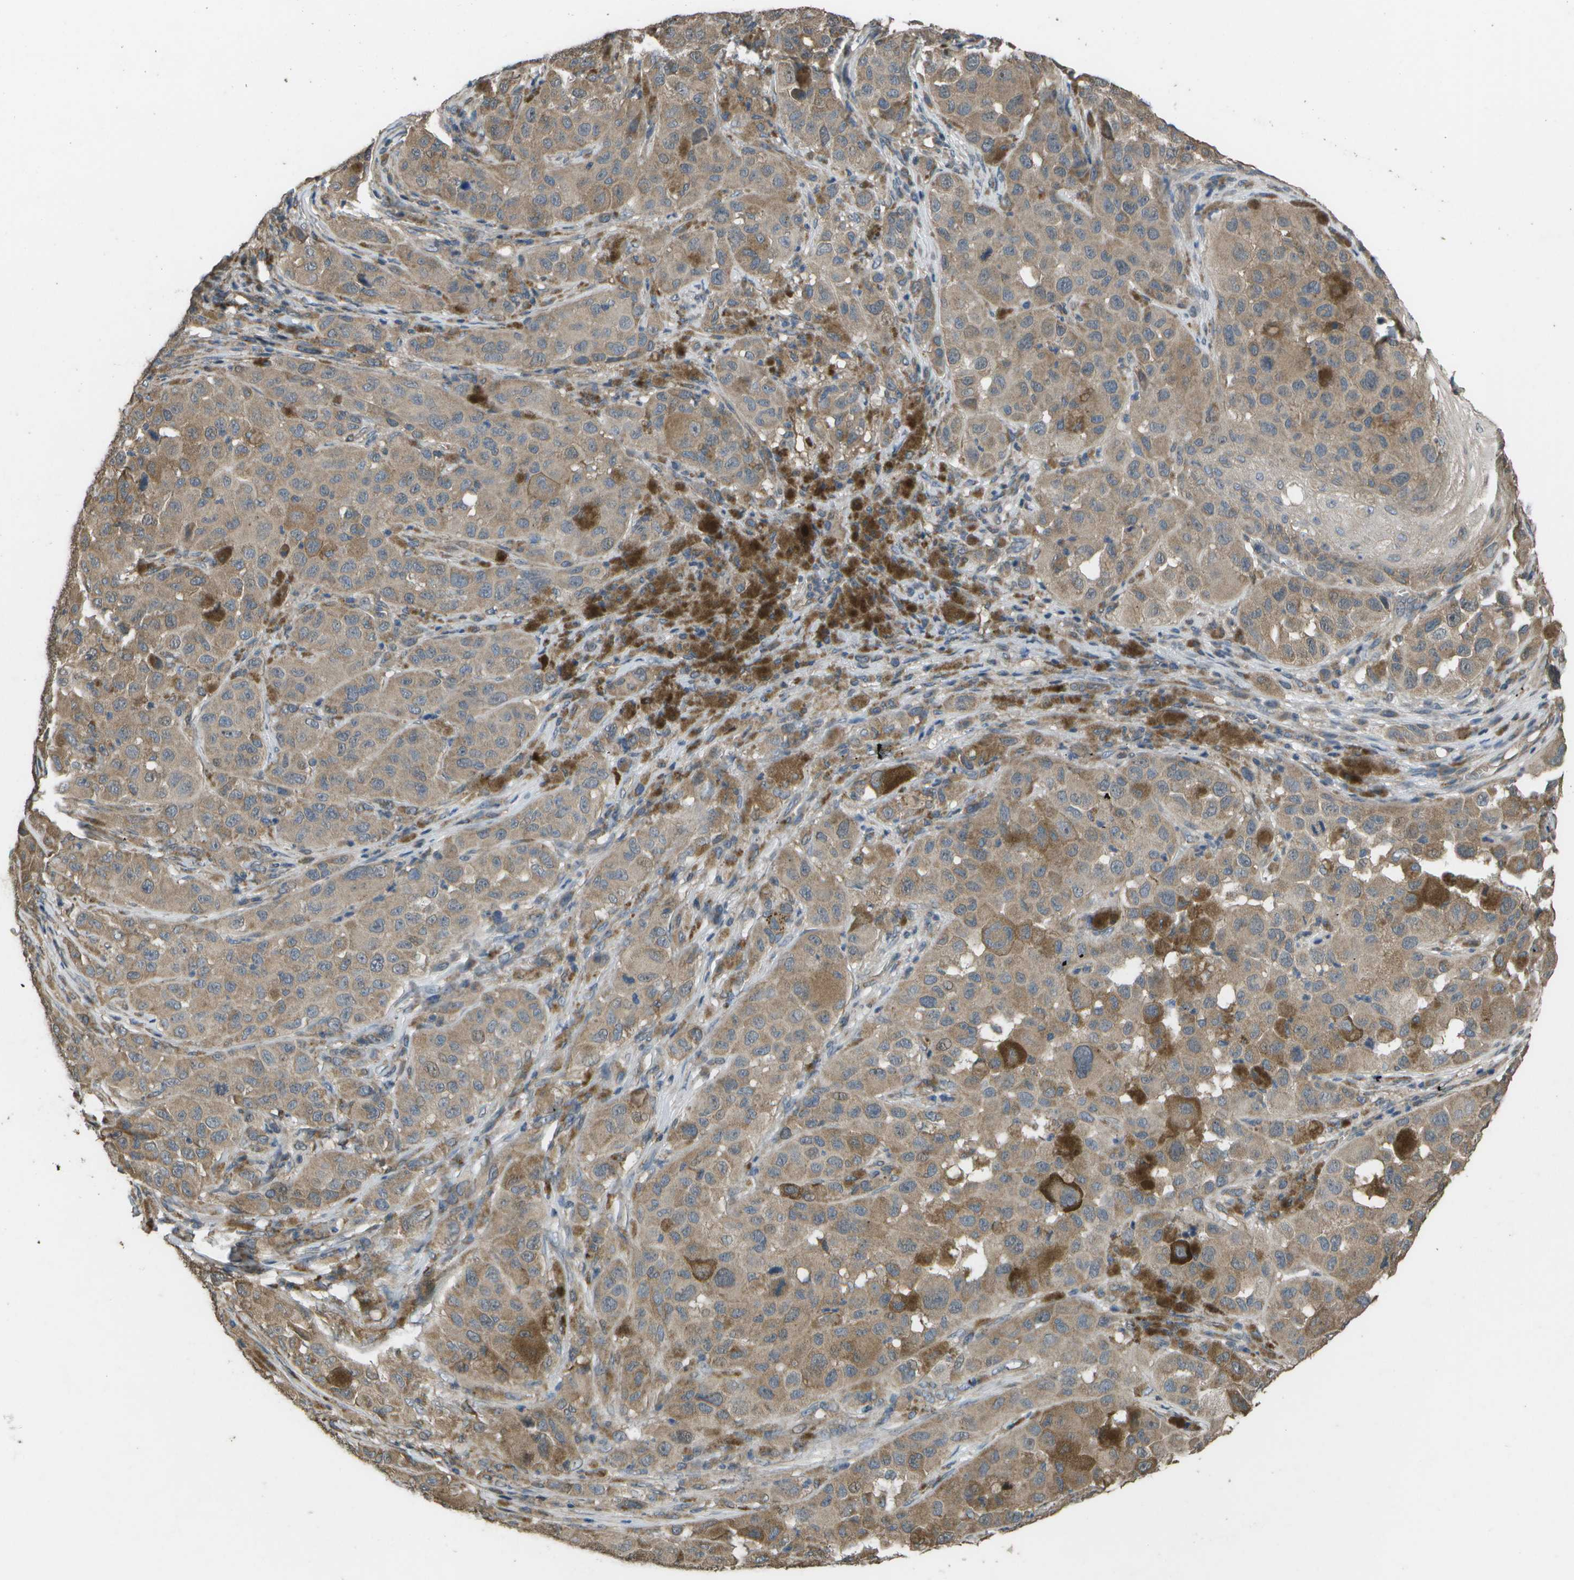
{"staining": {"intensity": "weak", "quantity": ">75%", "location": "cytoplasmic/membranous"}, "tissue": "melanoma", "cell_type": "Tumor cells", "image_type": "cancer", "snomed": [{"axis": "morphology", "description": "Malignant melanoma, NOS"}, {"axis": "topography", "description": "Skin"}], "caption": "Immunohistochemical staining of malignant melanoma displays low levels of weak cytoplasmic/membranous staining in approximately >75% of tumor cells.", "gene": "CLNS1A", "patient": {"sex": "male", "age": 96}}